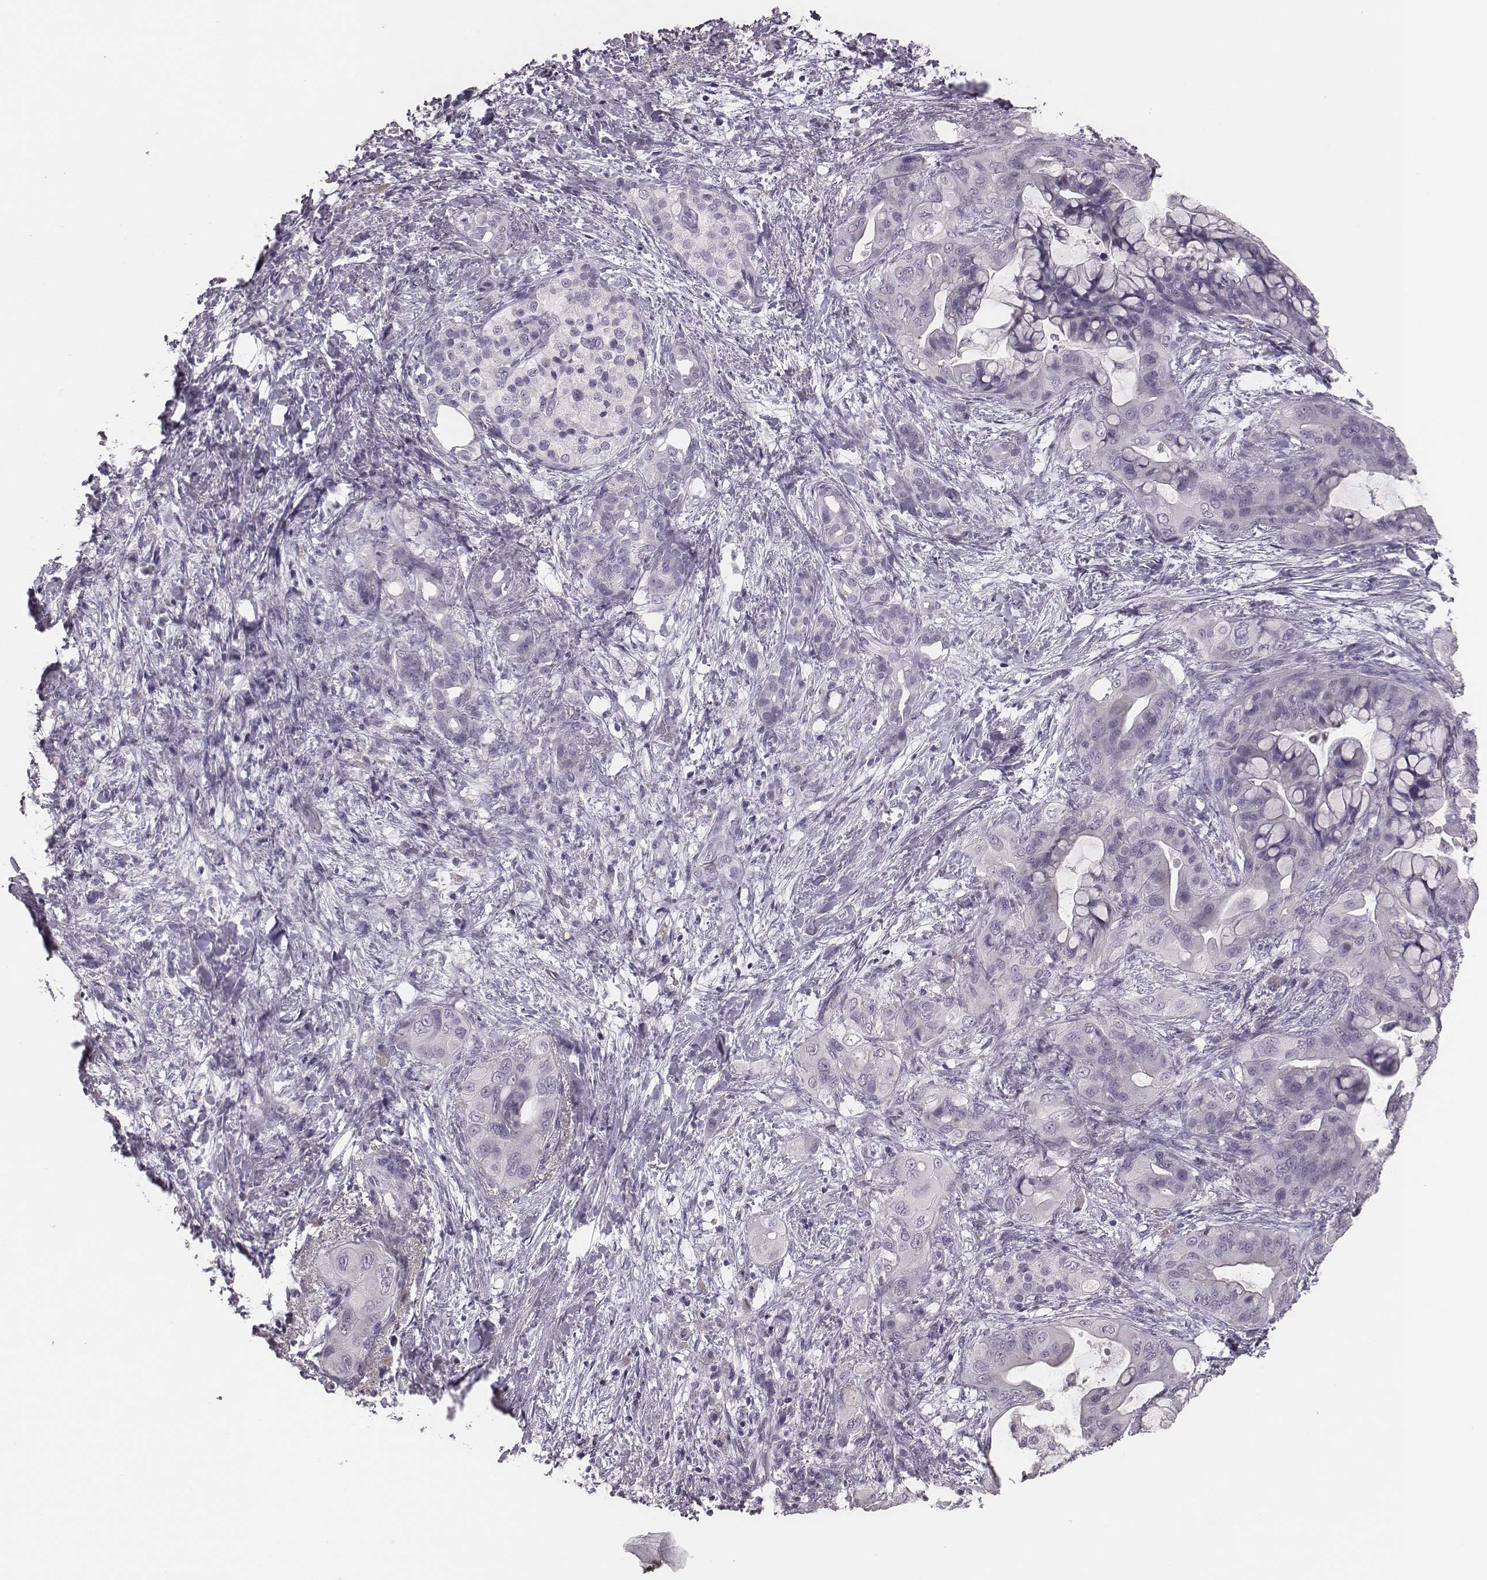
{"staining": {"intensity": "negative", "quantity": "none", "location": "none"}, "tissue": "pancreatic cancer", "cell_type": "Tumor cells", "image_type": "cancer", "snomed": [{"axis": "morphology", "description": "Adenocarcinoma, NOS"}, {"axis": "topography", "description": "Pancreas"}], "caption": "The micrograph reveals no staining of tumor cells in pancreatic adenocarcinoma.", "gene": "CSHL1", "patient": {"sex": "male", "age": 71}}